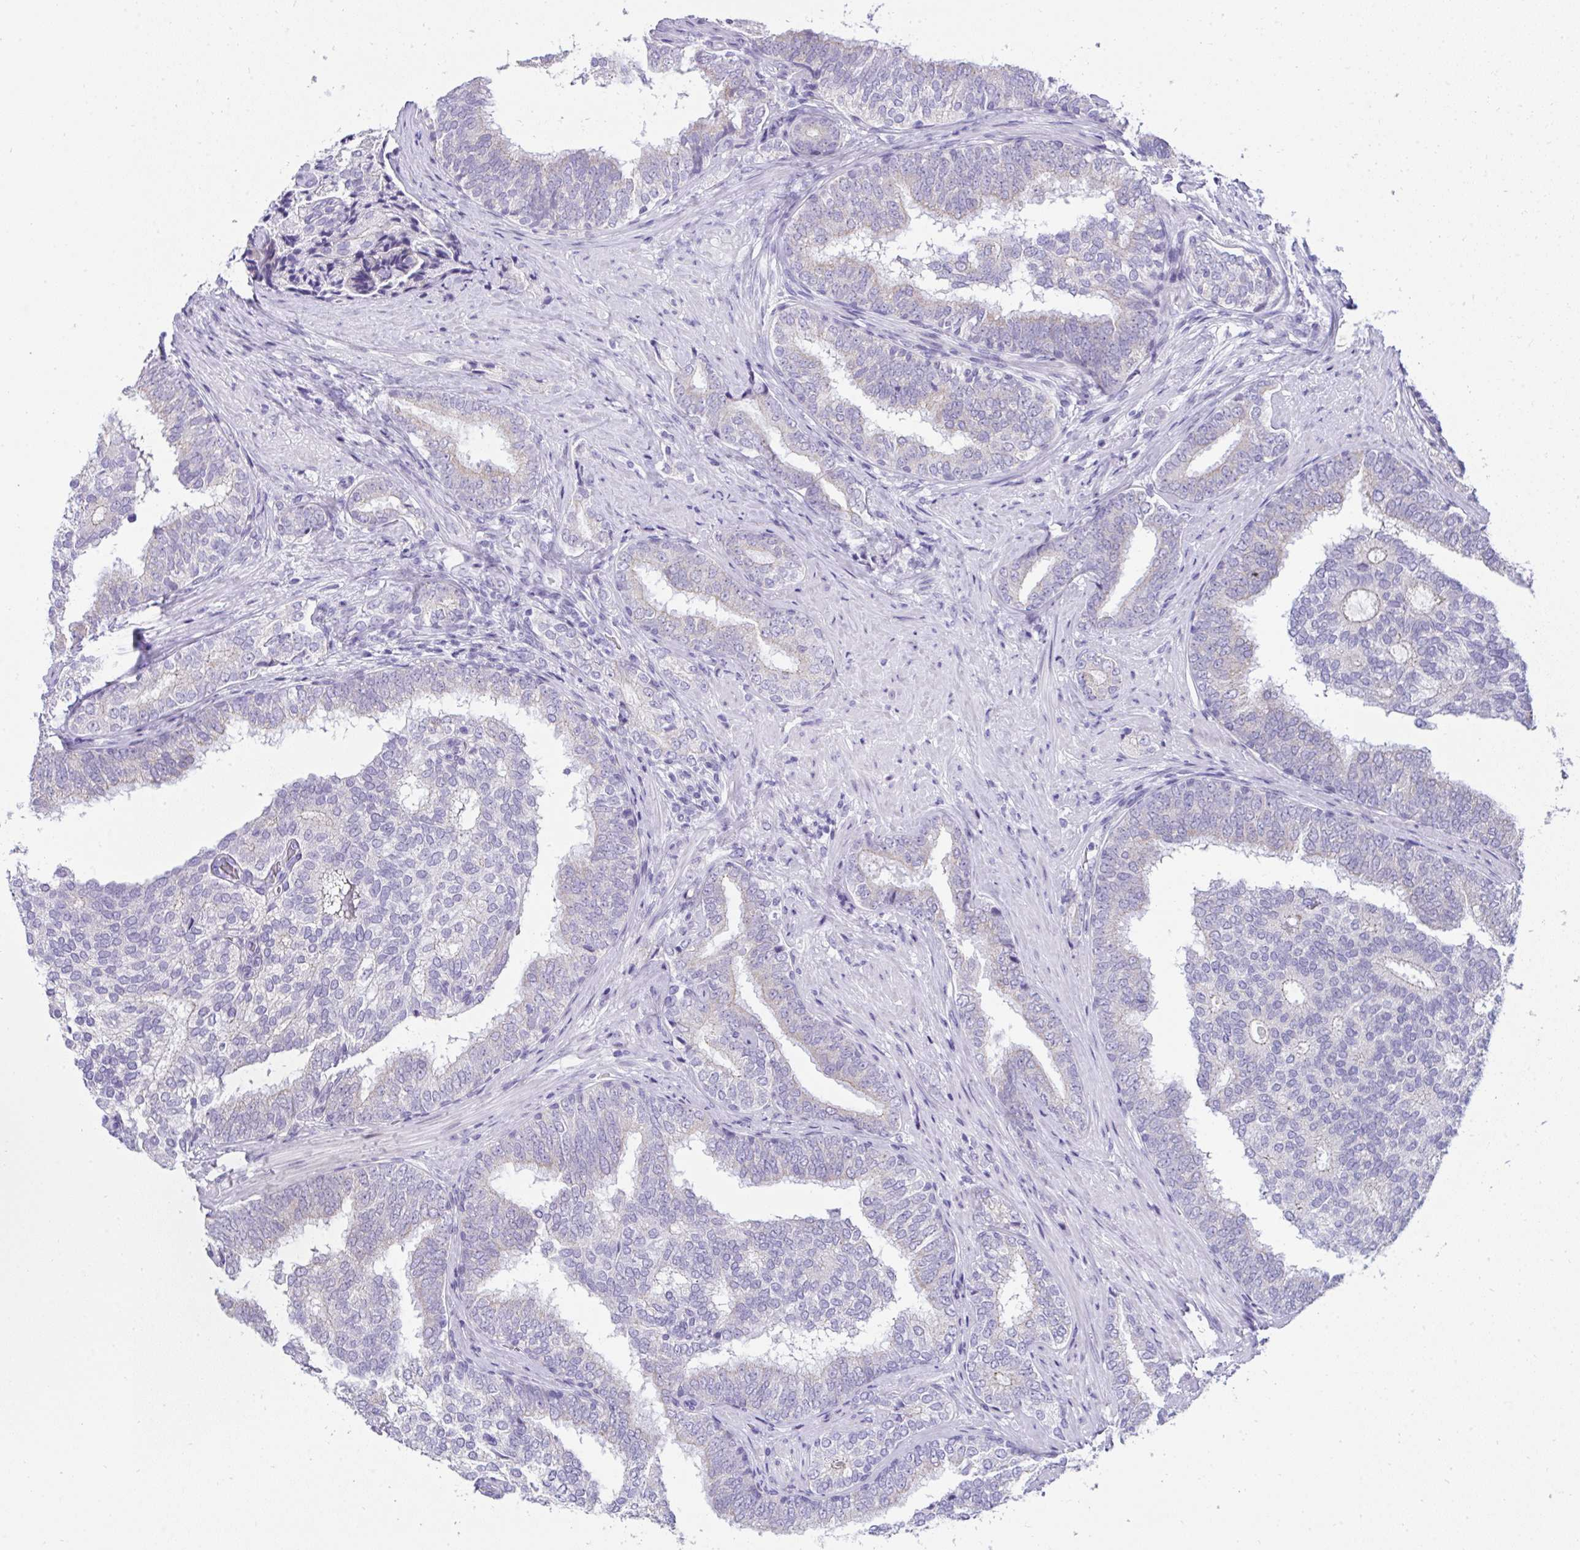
{"staining": {"intensity": "negative", "quantity": "none", "location": "none"}, "tissue": "prostate cancer", "cell_type": "Tumor cells", "image_type": "cancer", "snomed": [{"axis": "morphology", "description": "Adenocarcinoma, High grade"}, {"axis": "topography", "description": "Prostate"}], "caption": "This is an IHC histopathology image of prostate adenocarcinoma (high-grade). There is no expression in tumor cells.", "gene": "RNF183", "patient": {"sex": "male", "age": 72}}